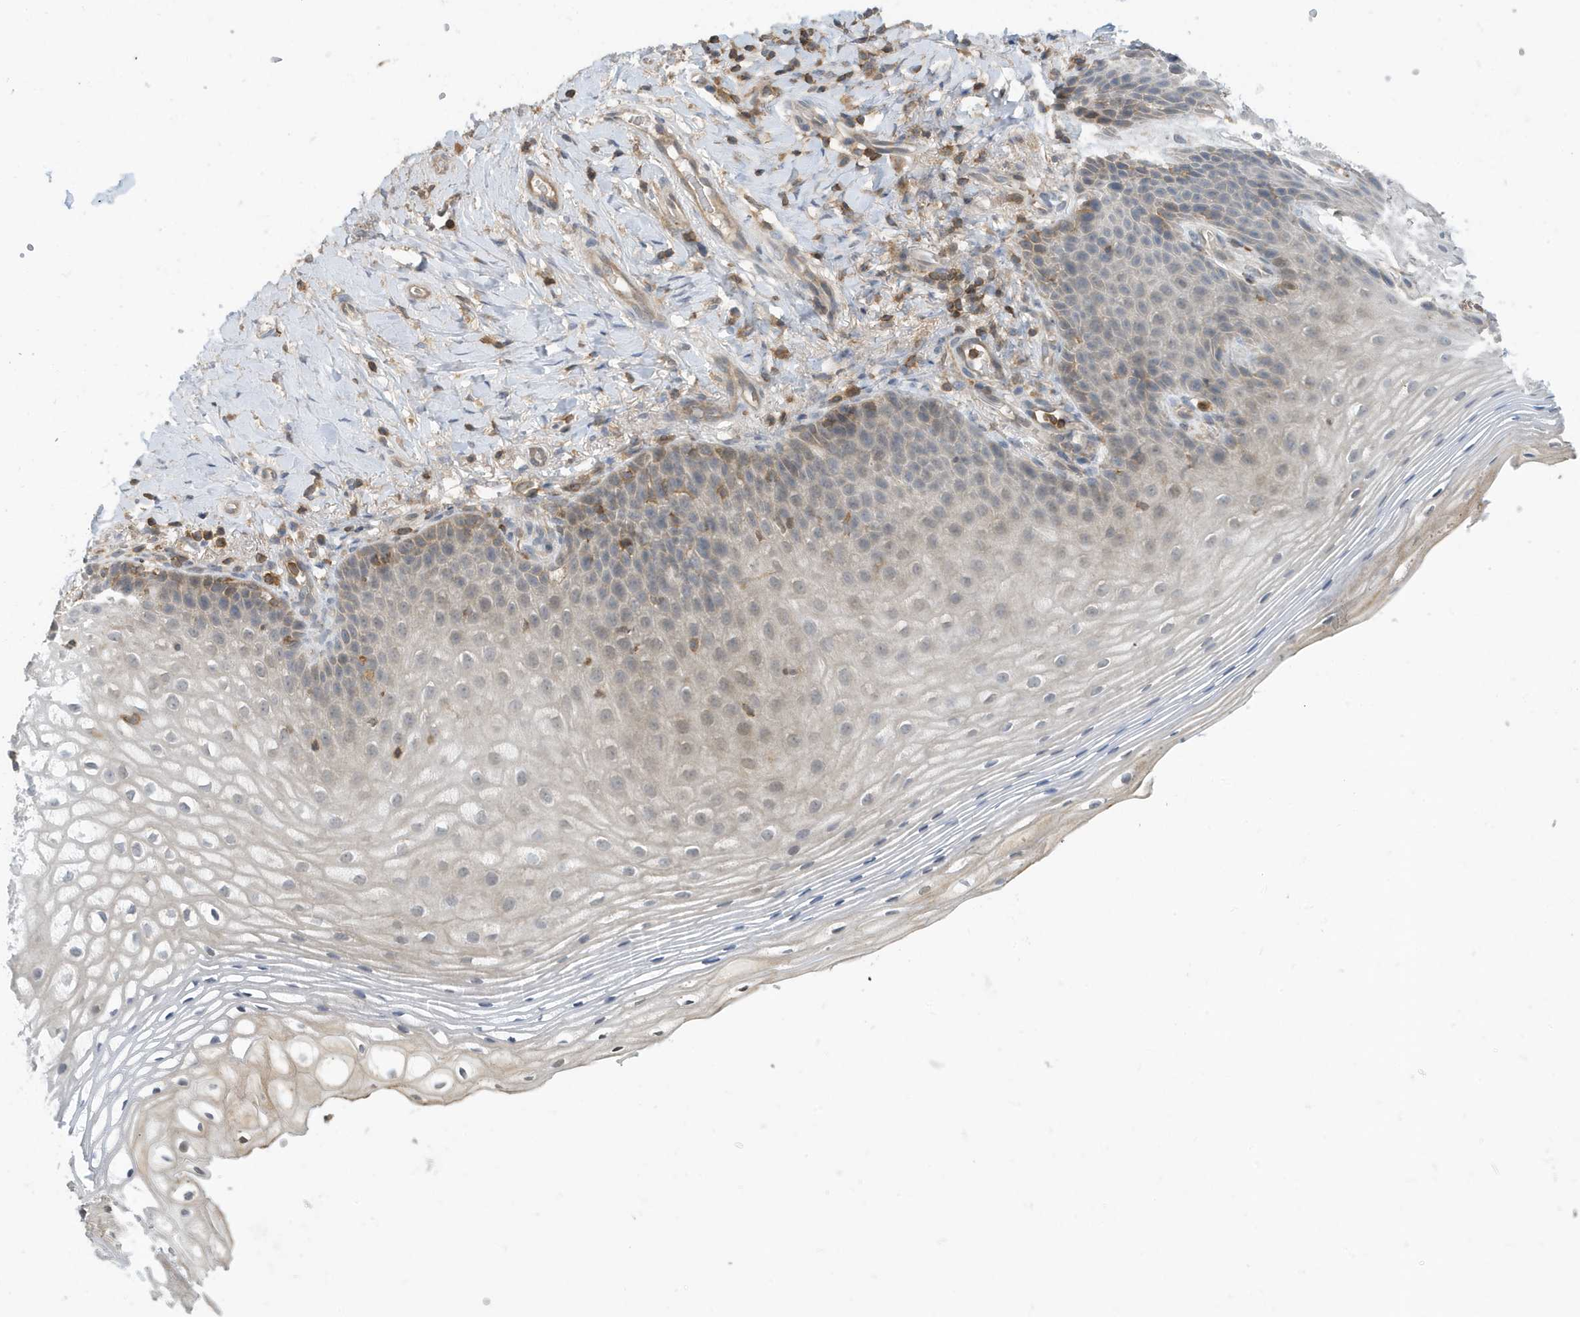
{"staining": {"intensity": "weak", "quantity": "<25%", "location": "cytoplasmic/membranous"}, "tissue": "vagina", "cell_type": "Squamous epithelial cells", "image_type": "normal", "snomed": [{"axis": "morphology", "description": "Normal tissue, NOS"}, {"axis": "topography", "description": "Vagina"}], "caption": "This is an immunohistochemistry histopathology image of normal human vagina. There is no positivity in squamous epithelial cells.", "gene": "NSUN3", "patient": {"sex": "female", "age": 60}}